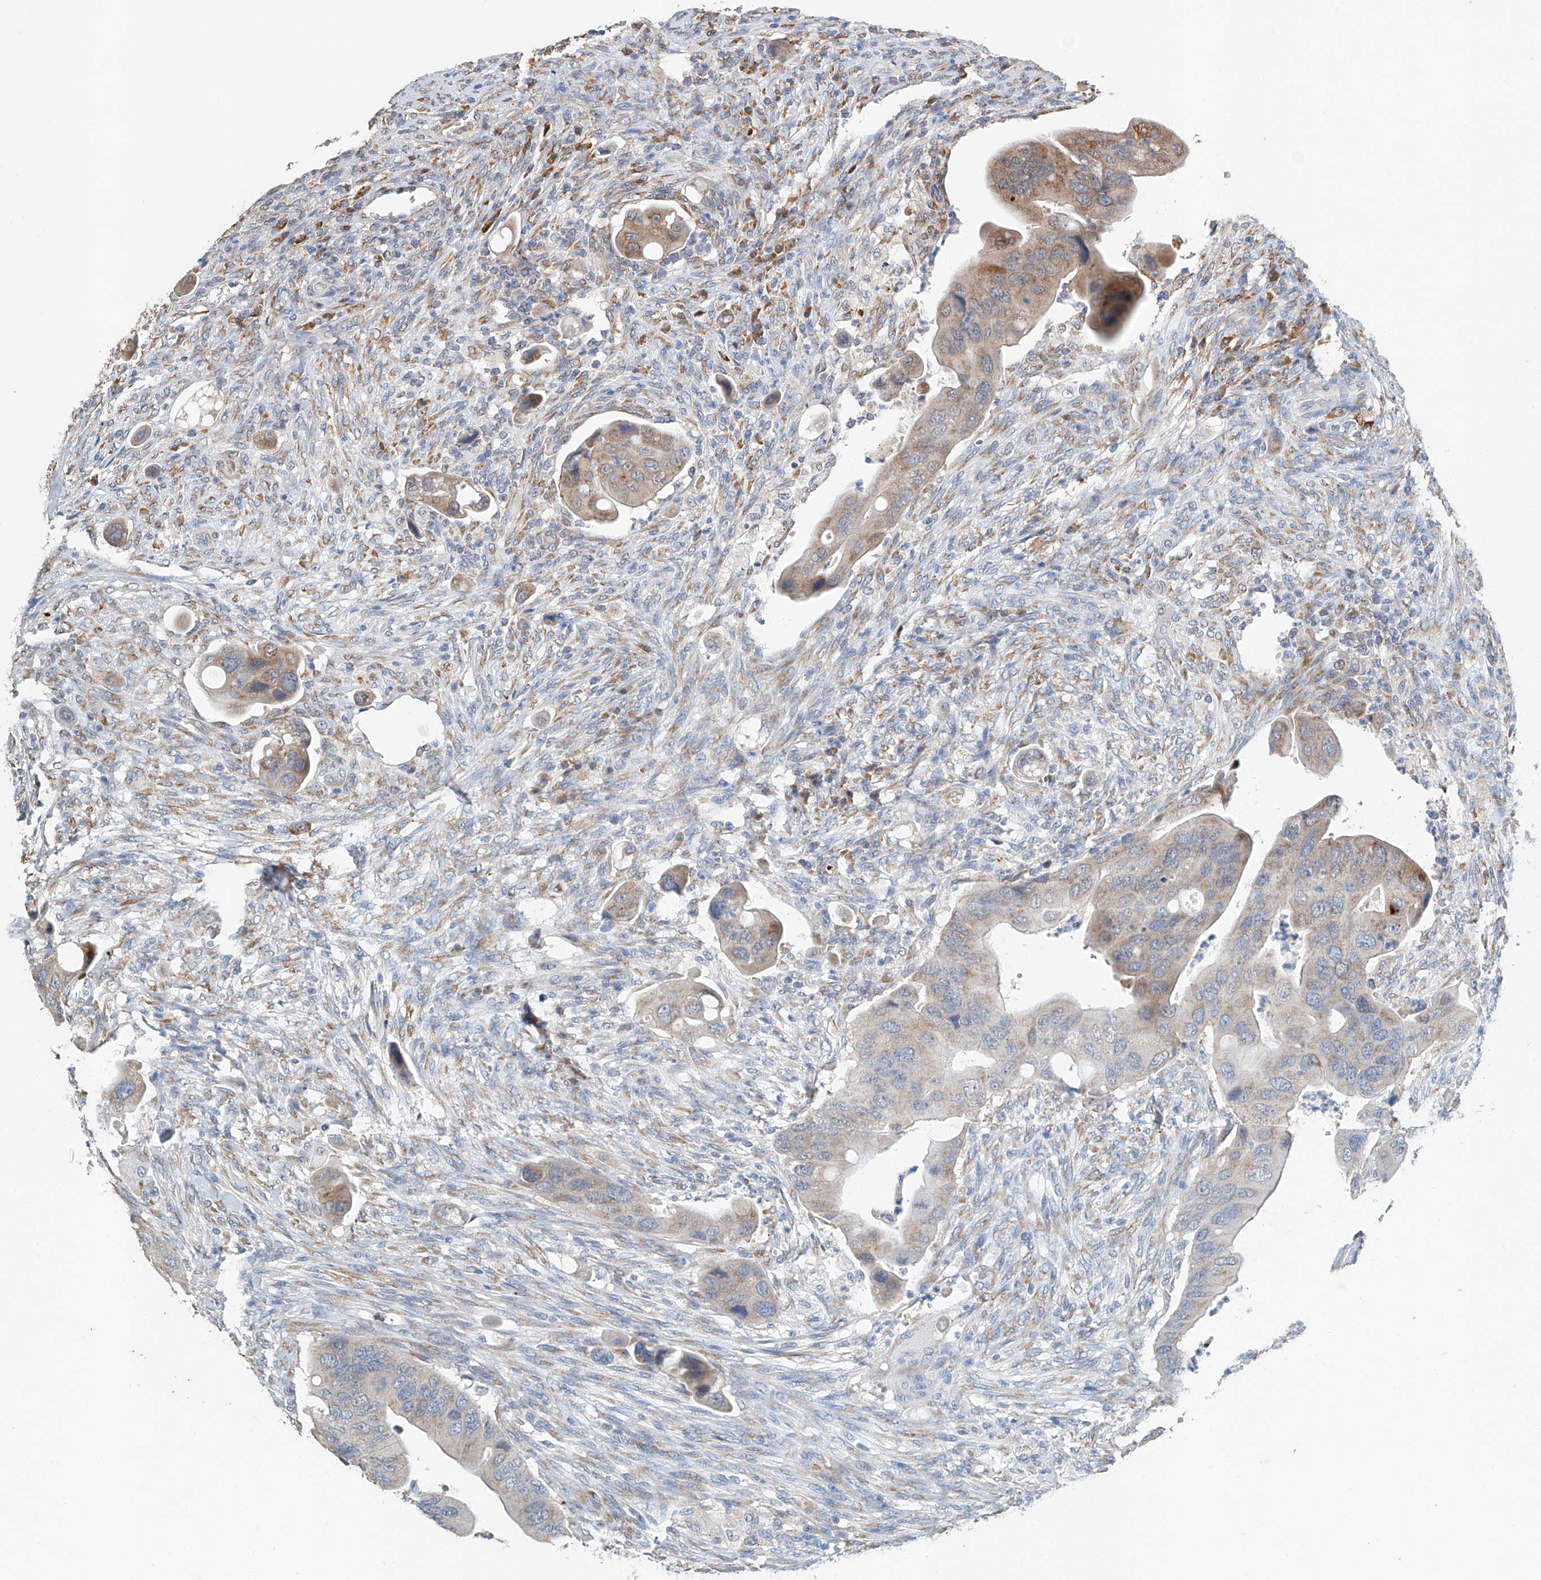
{"staining": {"intensity": "weak", "quantity": "25%-75%", "location": "cytoplasmic/membranous"}, "tissue": "colorectal cancer", "cell_type": "Tumor cells", "image_type": "cancer", "snomed": [{"axis": "morphology", "description": "Adenocarcinoma, NOS"}, {"axis": "topography", "description": "Rectum"}], "caption": "Tumor cells reveal low levels of weak cytoplasmic/membranous expression in approximately 25%-75% of cells in colorectal cancer.", "gene": "CTDP1", "patient": {"sex": "female", "age": 57}}